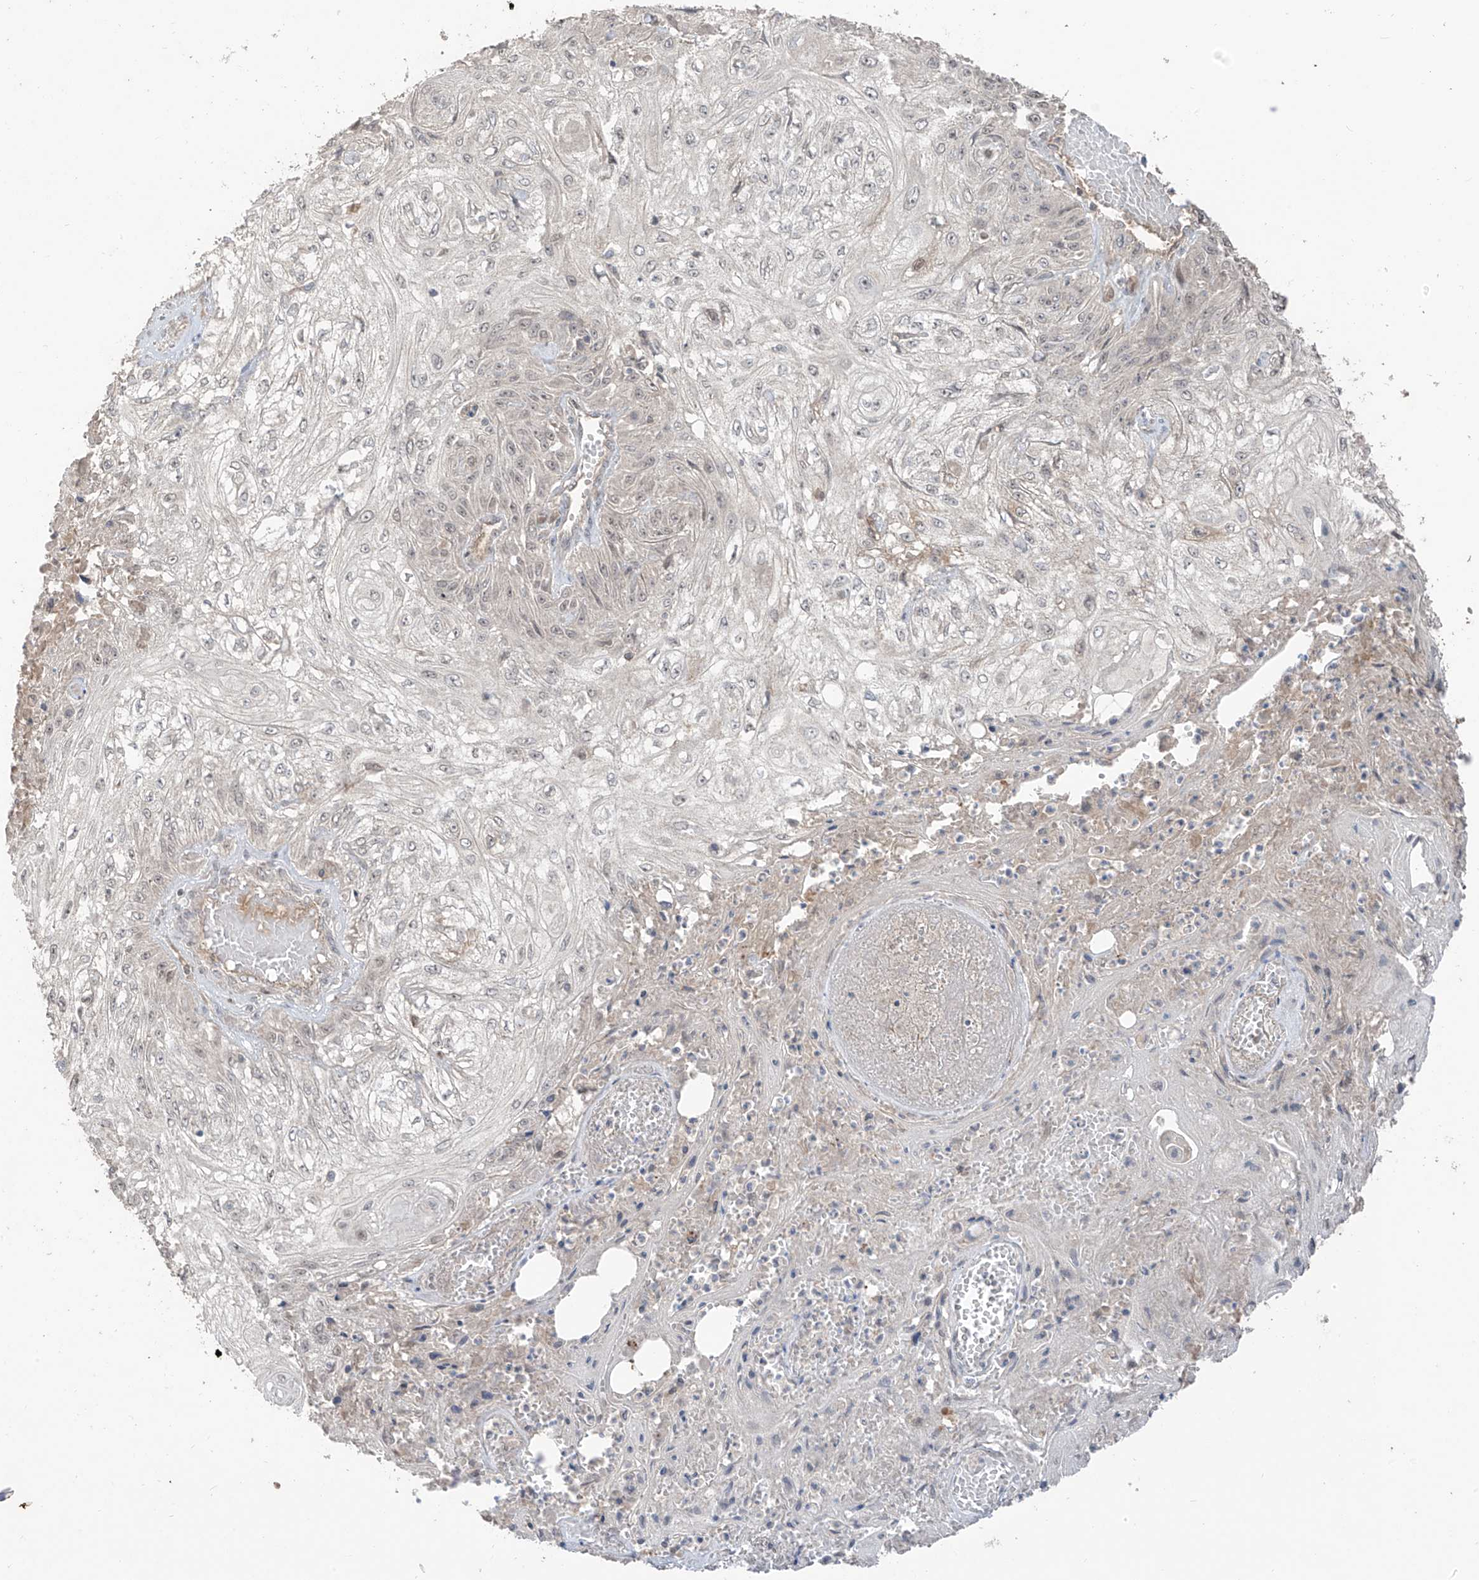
{"staining": {"intensity": "negative", "quantity": "none", "location": "none"}, "tissue": "skin cancer", "cell_type": "Tumor cells", "image_type": "cancer", "snomed": [{"axis": "morphology", "description": "Squamous cell carcinoma, NOS"}, {"axis": "morphology", "description": "Squamous cell carcinoma, metastatic, NOS"}, {"axis": "topography", "description": "Skin"}, {"axis": "topography", "description": "Lymph node"}], "caption": "Immunohistochemical staining of squamous cell carcinoma (skin) displays no significant positivity in tumor cells.", "gene": "COLGALT2", "patient": {"sex": "male", "age": 75}}